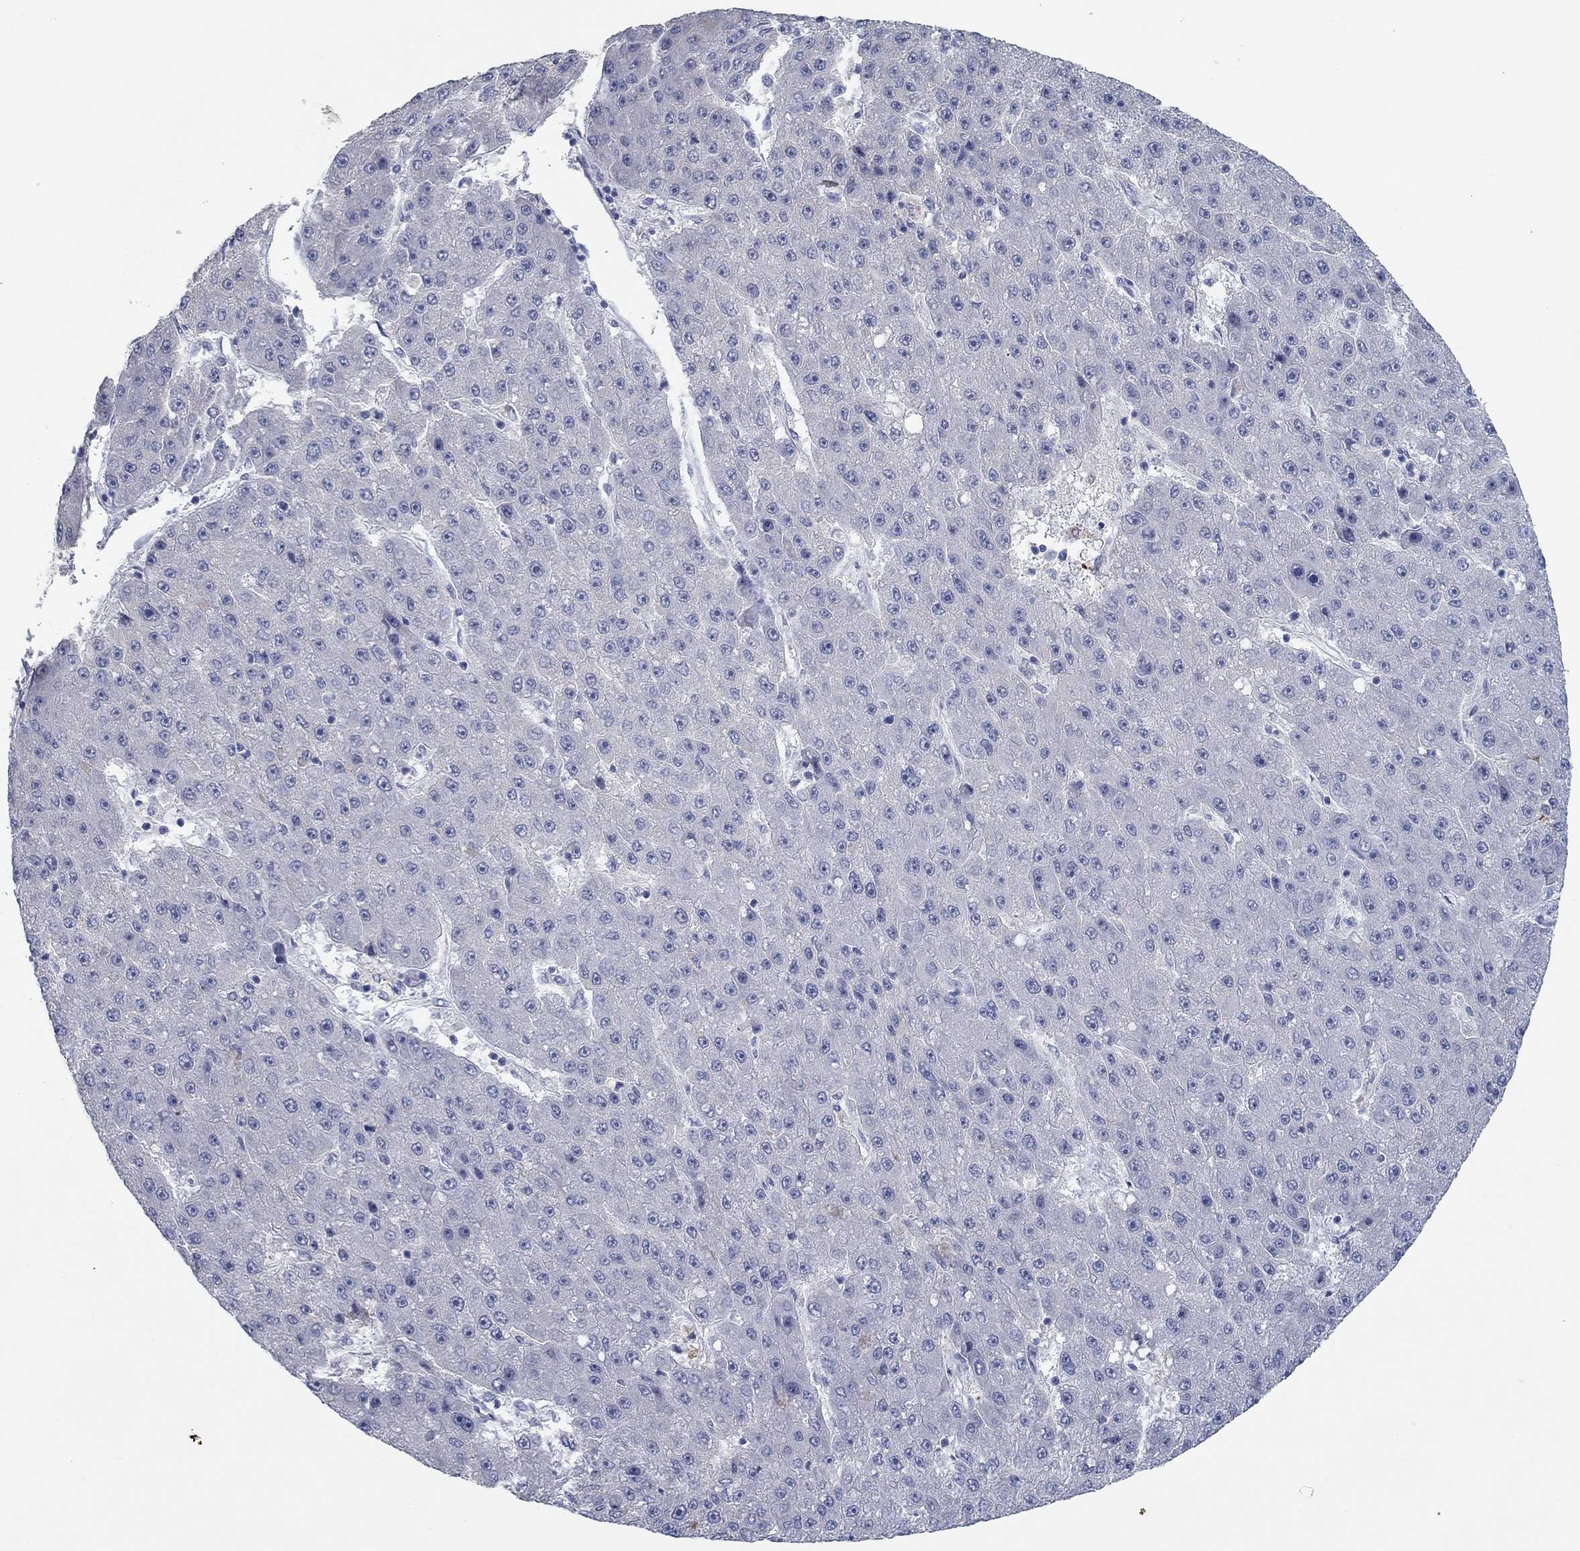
{"staining": {"intensity": "negative", "quantity": "none", "location": "none"}, "tissue": "liver cancer", "cell_type": "Tumor cells", "image_type": "cancer", "snomed": [{"axis": "morphology", "description": "Carcinoma, Hepatocellular, NOS"}, {"axis": "topography", "description": "Liver"}], "caption": "Immunohistochemistry (IHC) of liver cancer shows no positivity in tumor cells.", "gene": "APOC3", "patient": {"sex": "male", "age": 67}}